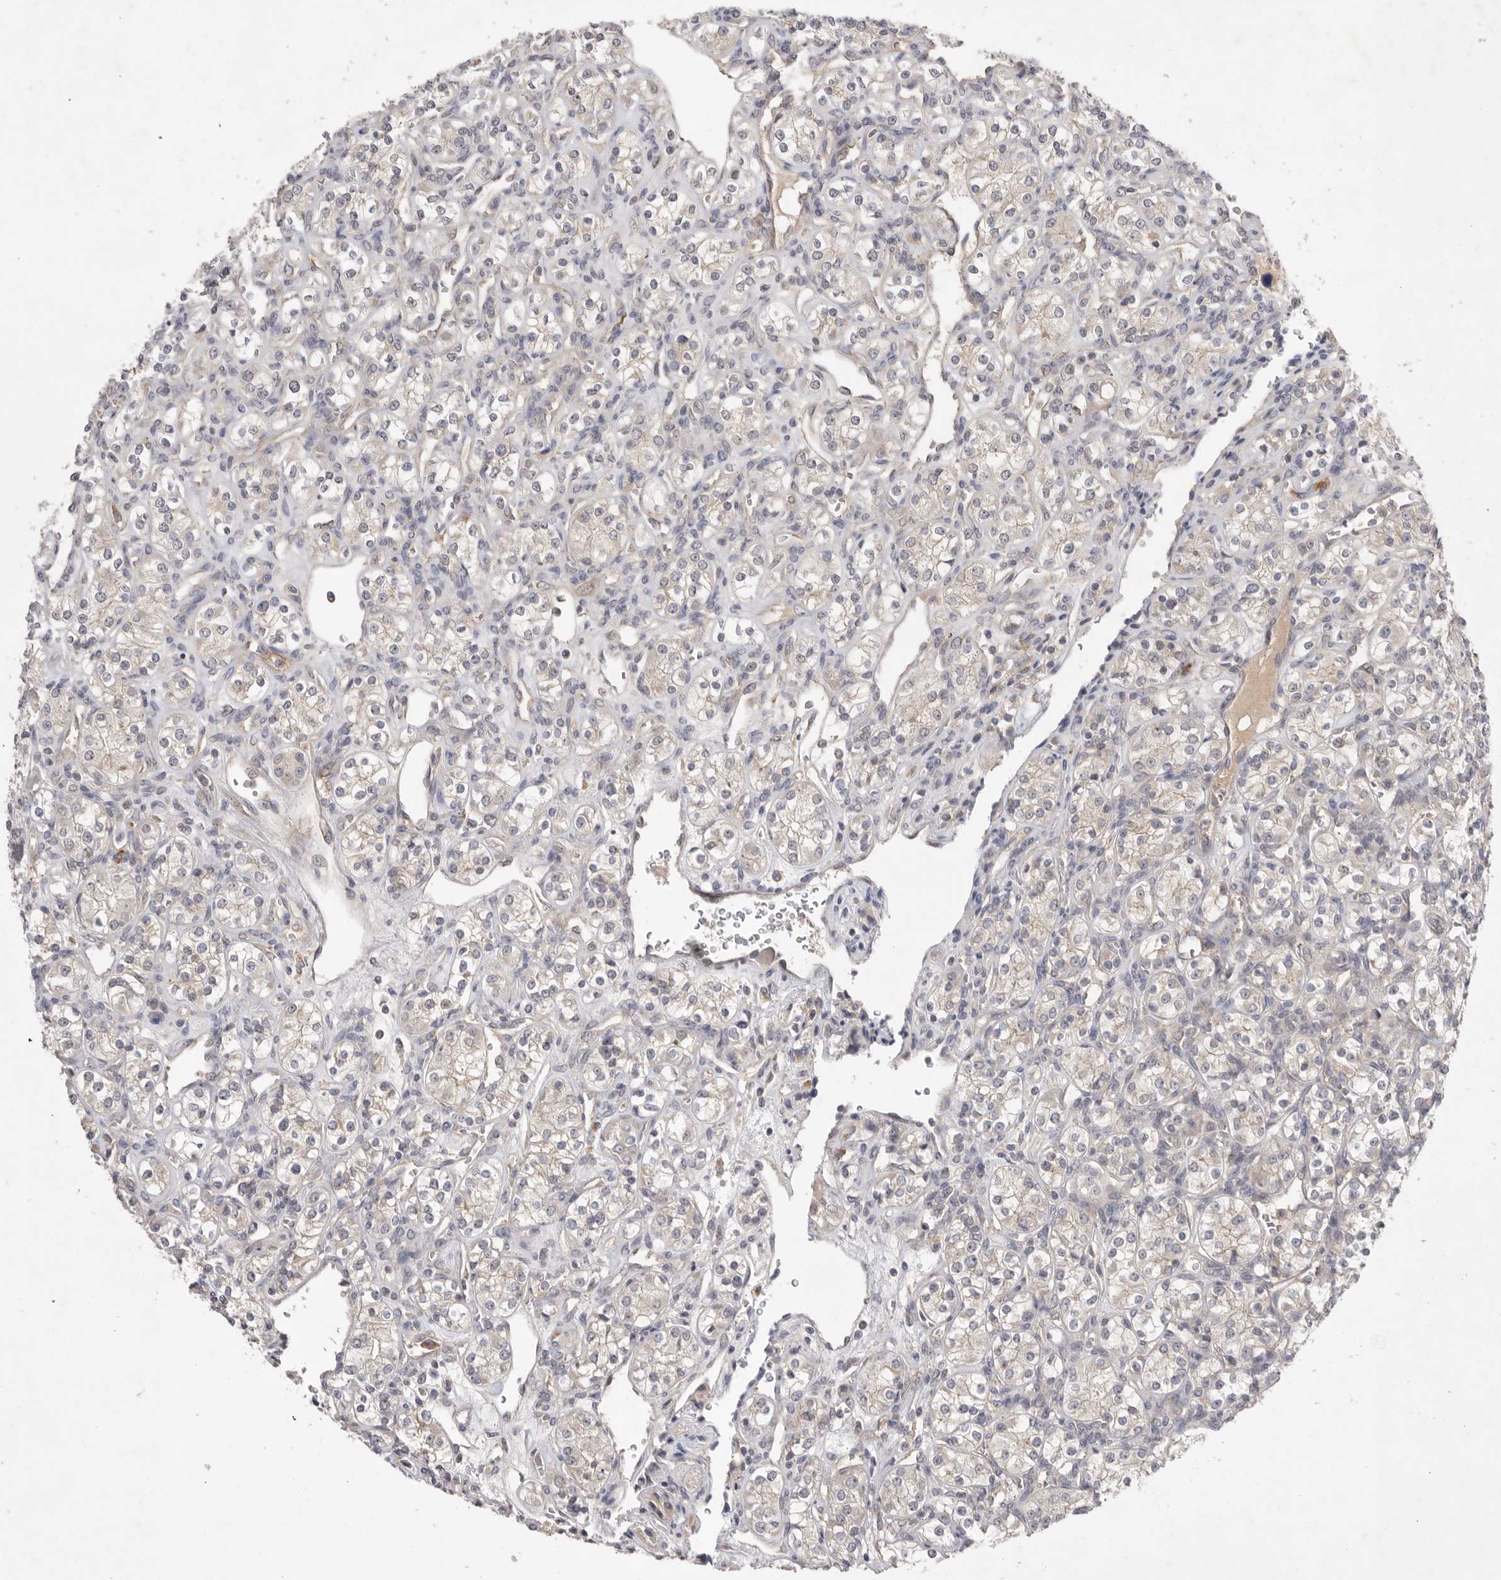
{"staining": {"intensity": "negative", "quantity": "none", "location": "none"}, "tissue": "renal cancer", "cell_type": "Tumor cells", "image_type": "cancer", "snomed": [{"axis": "morphology", "description": "Adenocarcinoma, NOS"}, {"axis": "topography", "description": "Kidney"}], "caption": "The histopathology image demonstrates no significant staining in tumor cells of renal cancer. (Stains: DAB (3,3'-diaminobenzidine) immunohistochemistry with hematoxylin counter stain, Microscopy: brightfield microscopy at high magnification).", "gene": "NRCAM", "patient": {"sex": "male", "age": 77}}